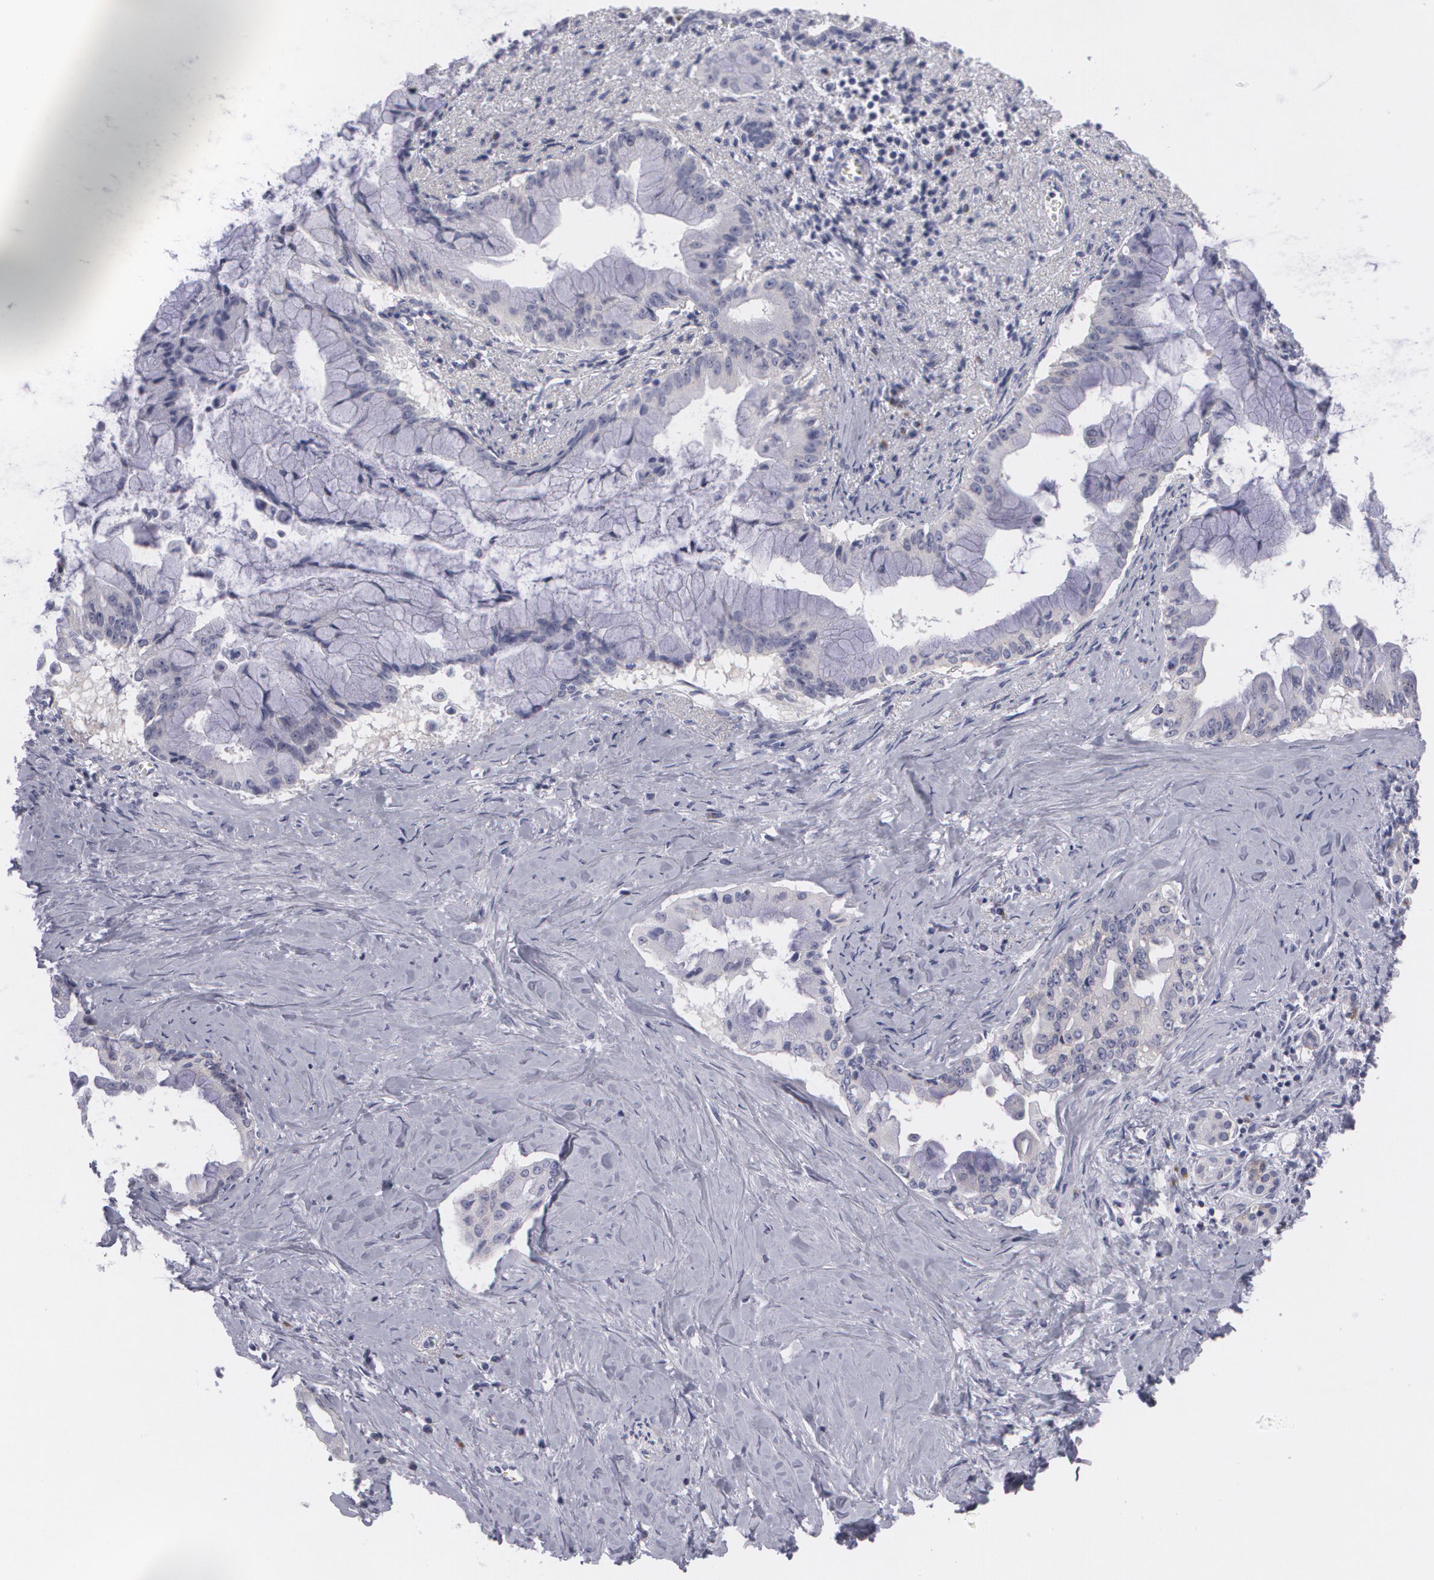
{"staining": {"intensity": "negative", "quantity": "none", "location": "none"}, "tissue": "pancreatic cancer", "cell_type": "Tumor cells", "image_type": "cancer", "snomed": [{"axis": "morphology", "description": "Adenocarcinoma, NOS"}, {"axis": "topography", "description": "Pancreas"}], "caption": "Tumor cells show no significant protein staining in pancreatic adenocarcinoma.", "gene": "MBNL3", "patient": {"sex": "male", "age": 59}}